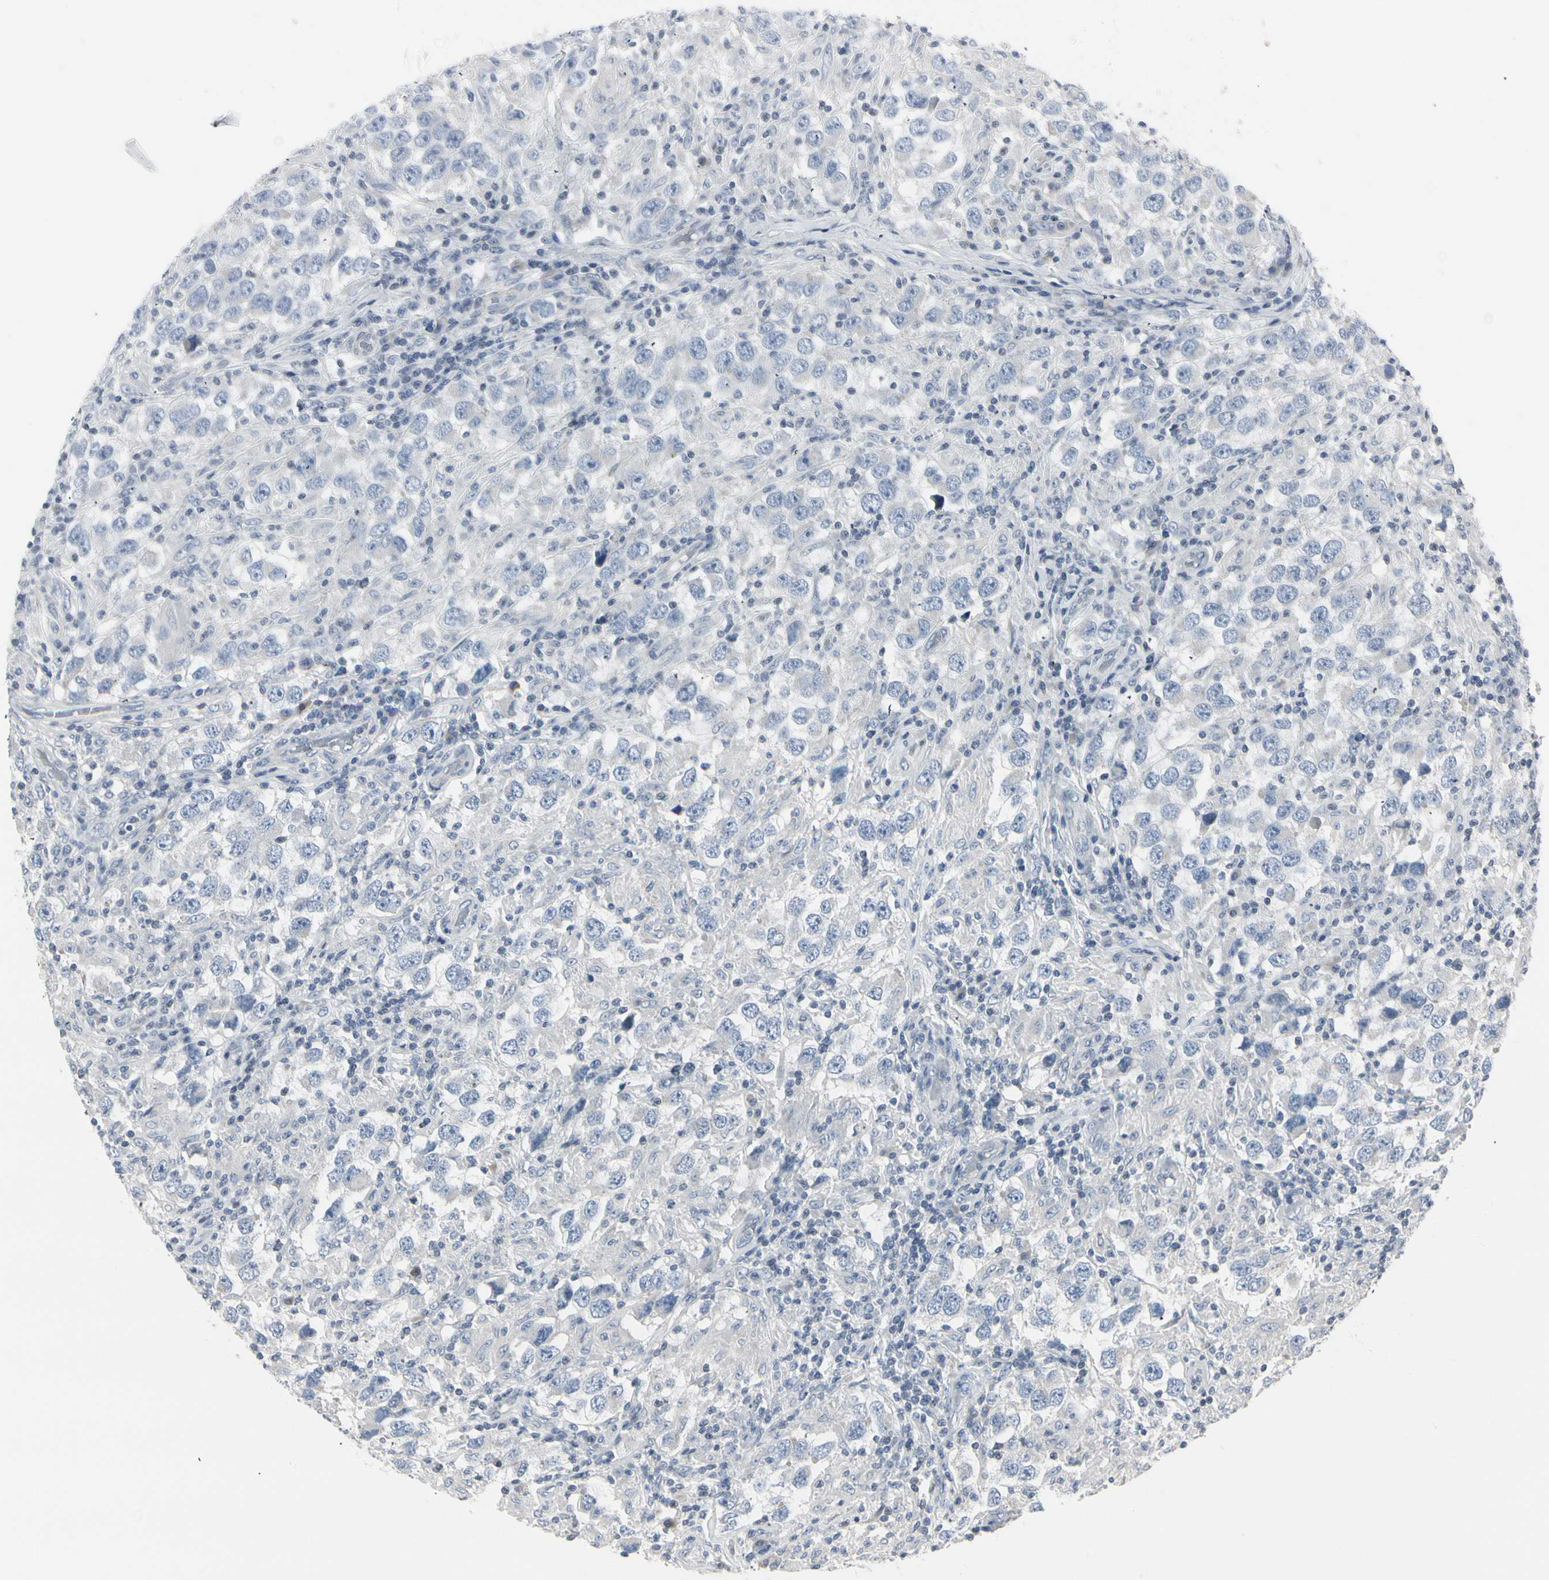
{"staining": {"intensity": "negative", "quantity": "none", "location": "none"}, "tissue": "testis cancer", "cell_type": "Tumor cells", "image_type": "cancer", "snomed": [{"axis": "morphology", "description": "Carcinoma, Embryonal, NOS"}, {"axis": "topography", "description": "Testis"}], "caption": "The histopathology image shows no staining of tumor cells in testis cancer (embryonal carcinoma). Brightfield microscopy of immunohistochemistry stained with DAB (3,3'-diaminobenzidine) (brown) and hematoxylin (blue), captured at high magnification.", "gene": "DMPK", "patient": {"sex": "male", "age": 21}}